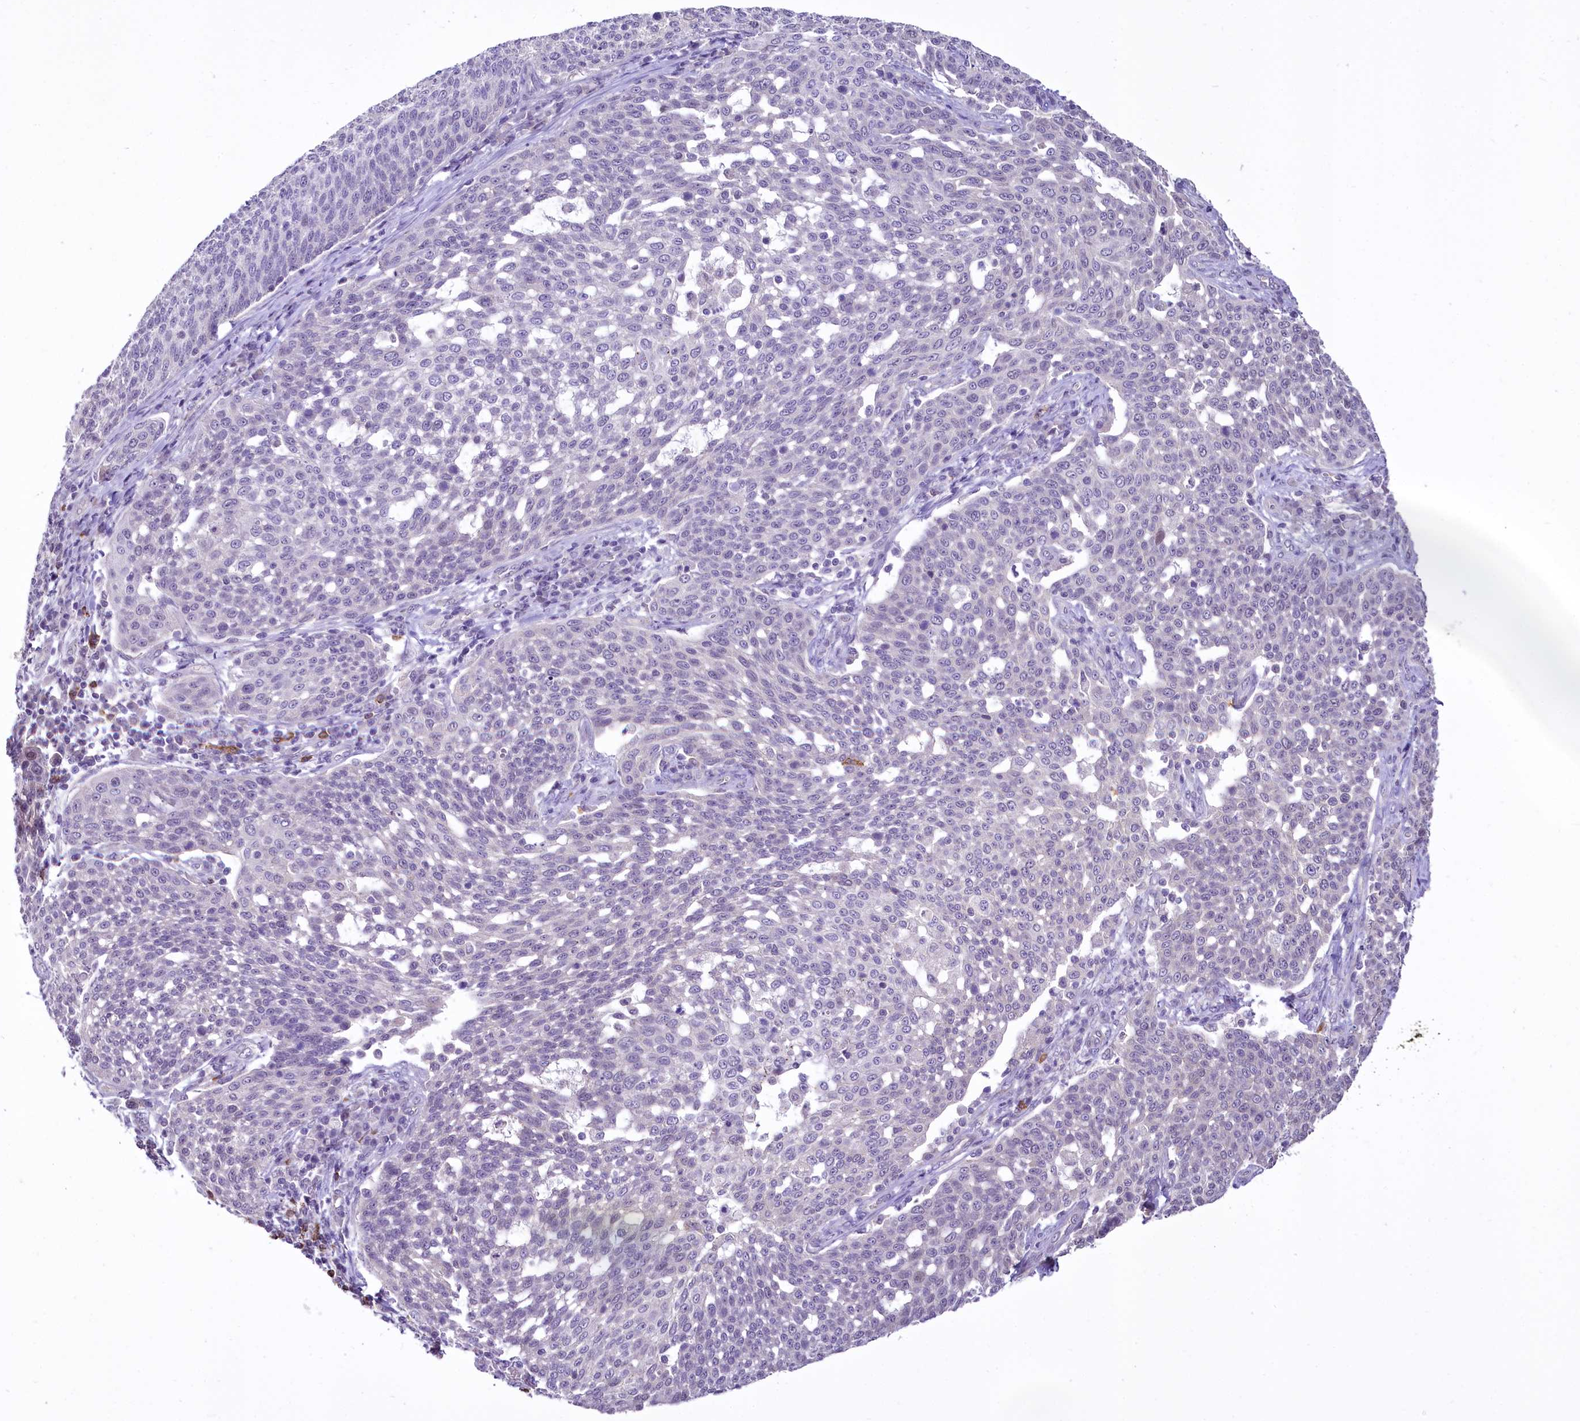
{"staining": {"intensity": "negative", "quantity": "none", "location": "none"}, "tissue": "cervical cancer", "cell_type": "Tumor cells", "image_type": "cancer", "snomed": [{"axis": "morphology", "description": "Squamous cell carcinoma, NOS"}, {"axis": "topography", "description": "Cervix"}], "caption": "IHC of human cervical cancer (squamous cell carcinoma) displays no staining in tumor cells. (Stains: DAB (3,3'-diaminobenzidine) immunohistochemistry with hematoxylin counter stain, Microscopy: brightfield microscopy at high magnification).", "gene": "BANK1", "patient": {"sex": "female", "age": 34}}